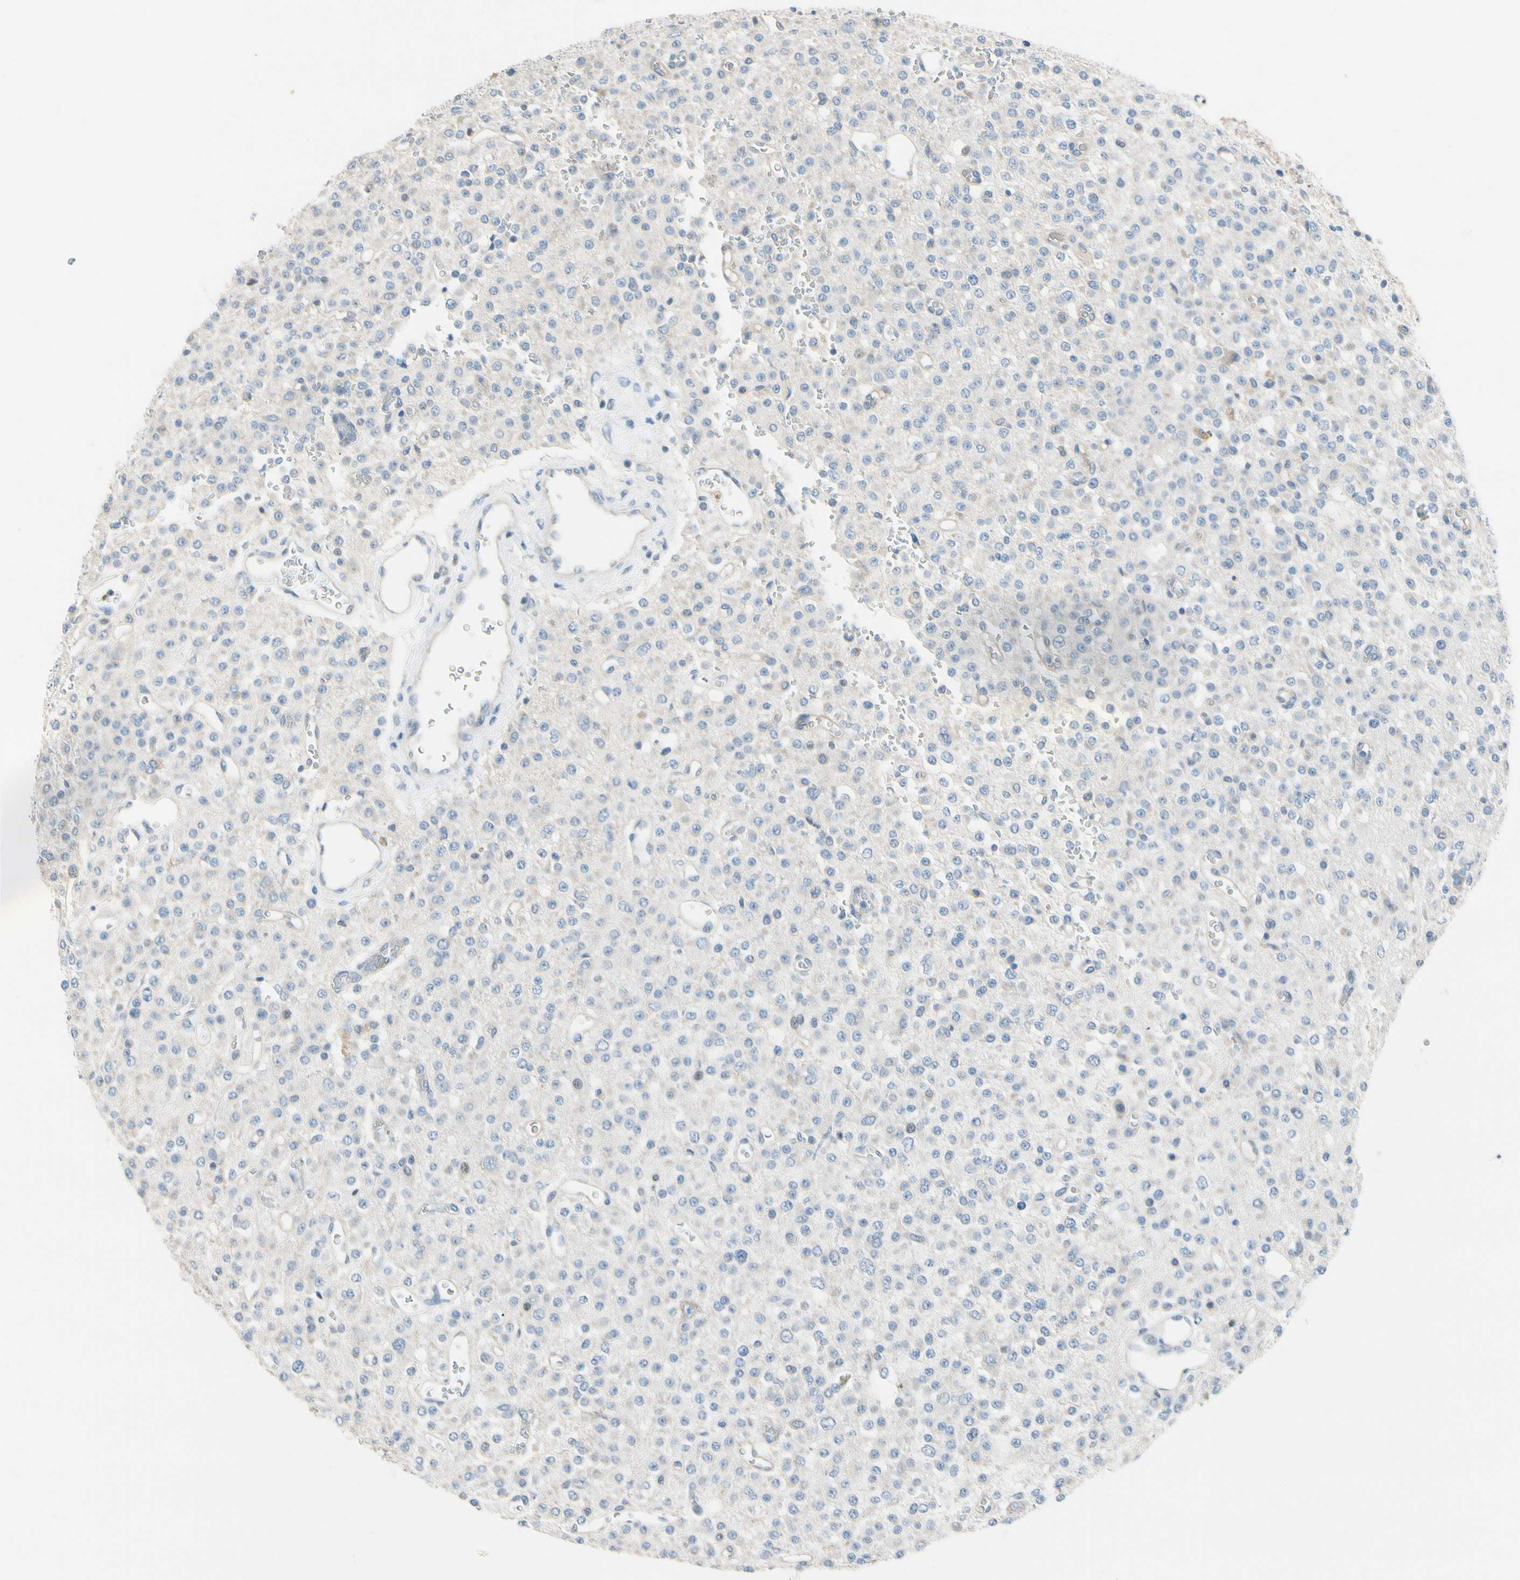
{"staining": {"intensity": "negative", "quantity": "none", "location": "none"}, "tissue": "glioma", "cell_type": "Tumor cells", "image_type": "cancer", "snomed": [{"axis": "morphology", "description": "Glioma, malignant, Low grade"}, {"axis": "topography", "description": "Brain"}], "caption": "A histopathology image of malignant glioma (low-grade) stained for a protein reveals no brown staining in tumor cells.", "gene": "STK40", "patient": {"sex": "male", "age": 38}}